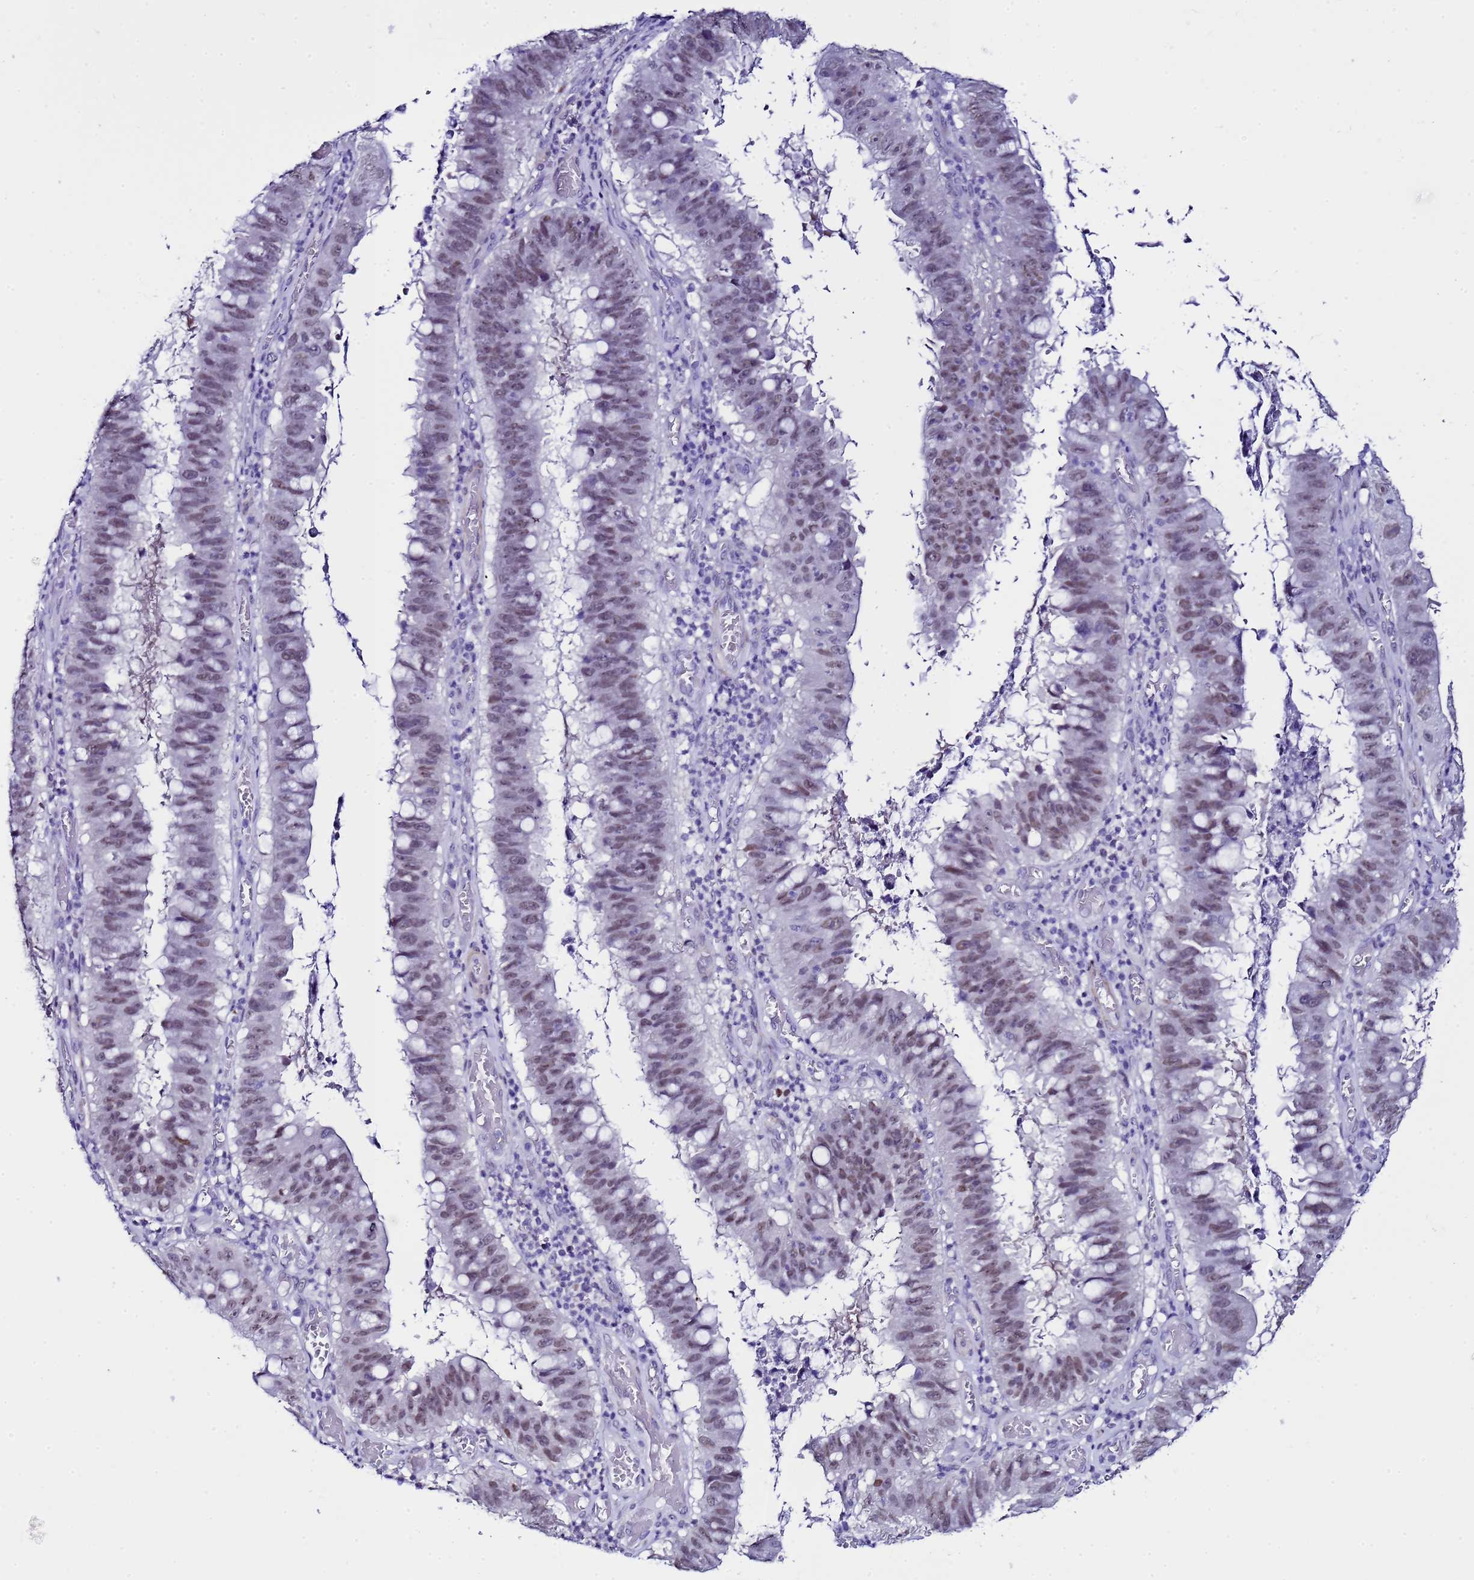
{"staining": {"intensity": "moderate", "quantity": ">75%", "location": "nuclear"}, "tissue": "stomach cancer", "cell_type": "Tumor cells", "image_type": "cancer", "snomed": [{"axis": "morphology", "description": "Adenocarcinoma, NOS"}, {"axis": "topography", "description": "Stomach"}], "caption": "Protein analysis of stomach adenocarcinoma tissue reveals moderate nuclear expression in about >75% of tumor cells.", "gene": "BCL7A", "patient": {"sex": "male", "age": 59}}